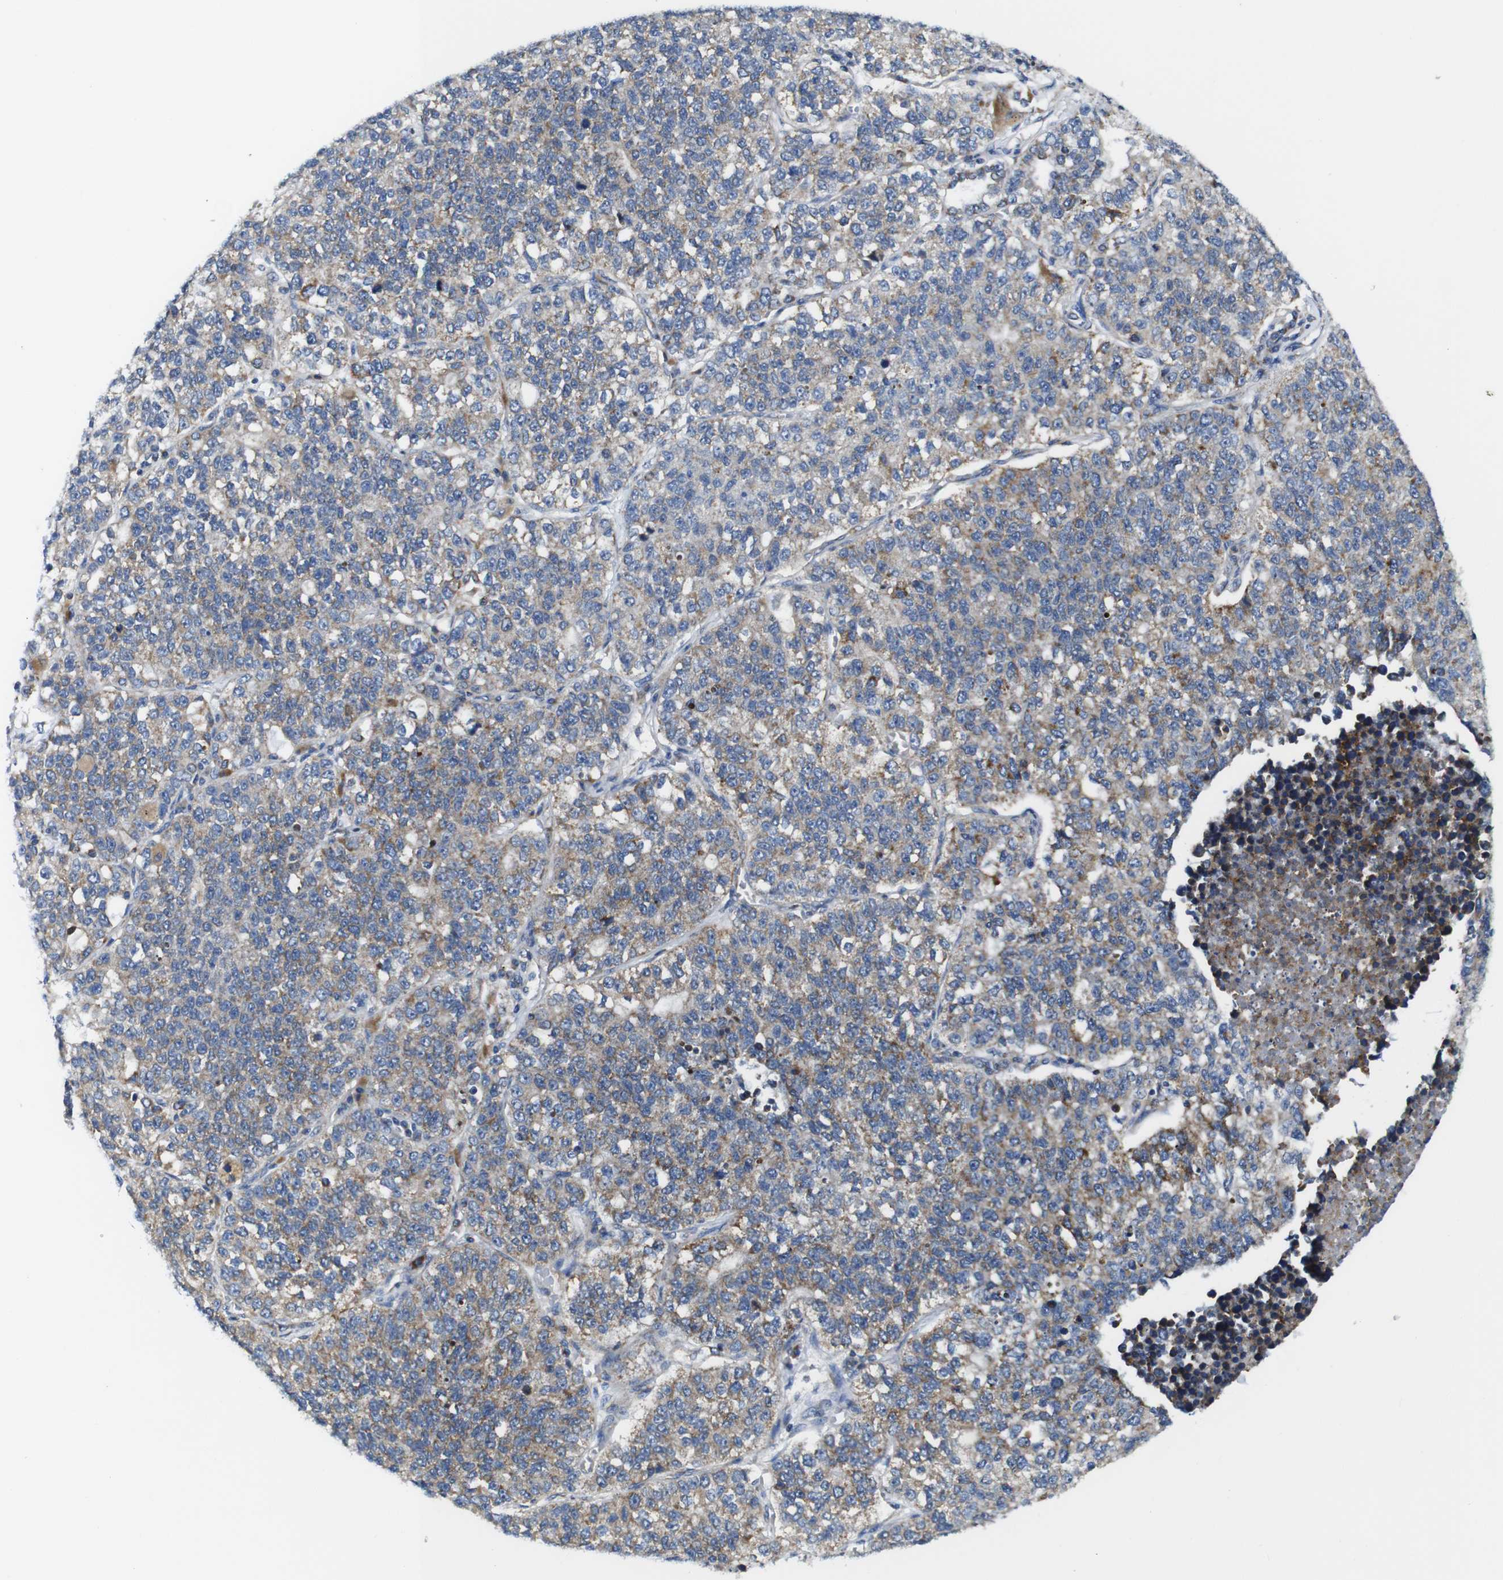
{"staining": {"intensity": "moderate", "quantity": ">75%", "location": "cytoplasmic/membranous"}, "tissue": "lung cancer", "cell_type": "Tumor cells", "image_type": "cancer", "snomed": [{"axis": "morphology", "description": "Adenocarcinoma, NOS"}, {"axis": "topography", "description": "Lung"}], "caption": "A brown stain shows moderate cytoplasmic/membranous positivity of a protein in human lung cancer tumor cells.", "gene": "PDCD1LG2", "patient": {"sex": "male", "age": 49}}